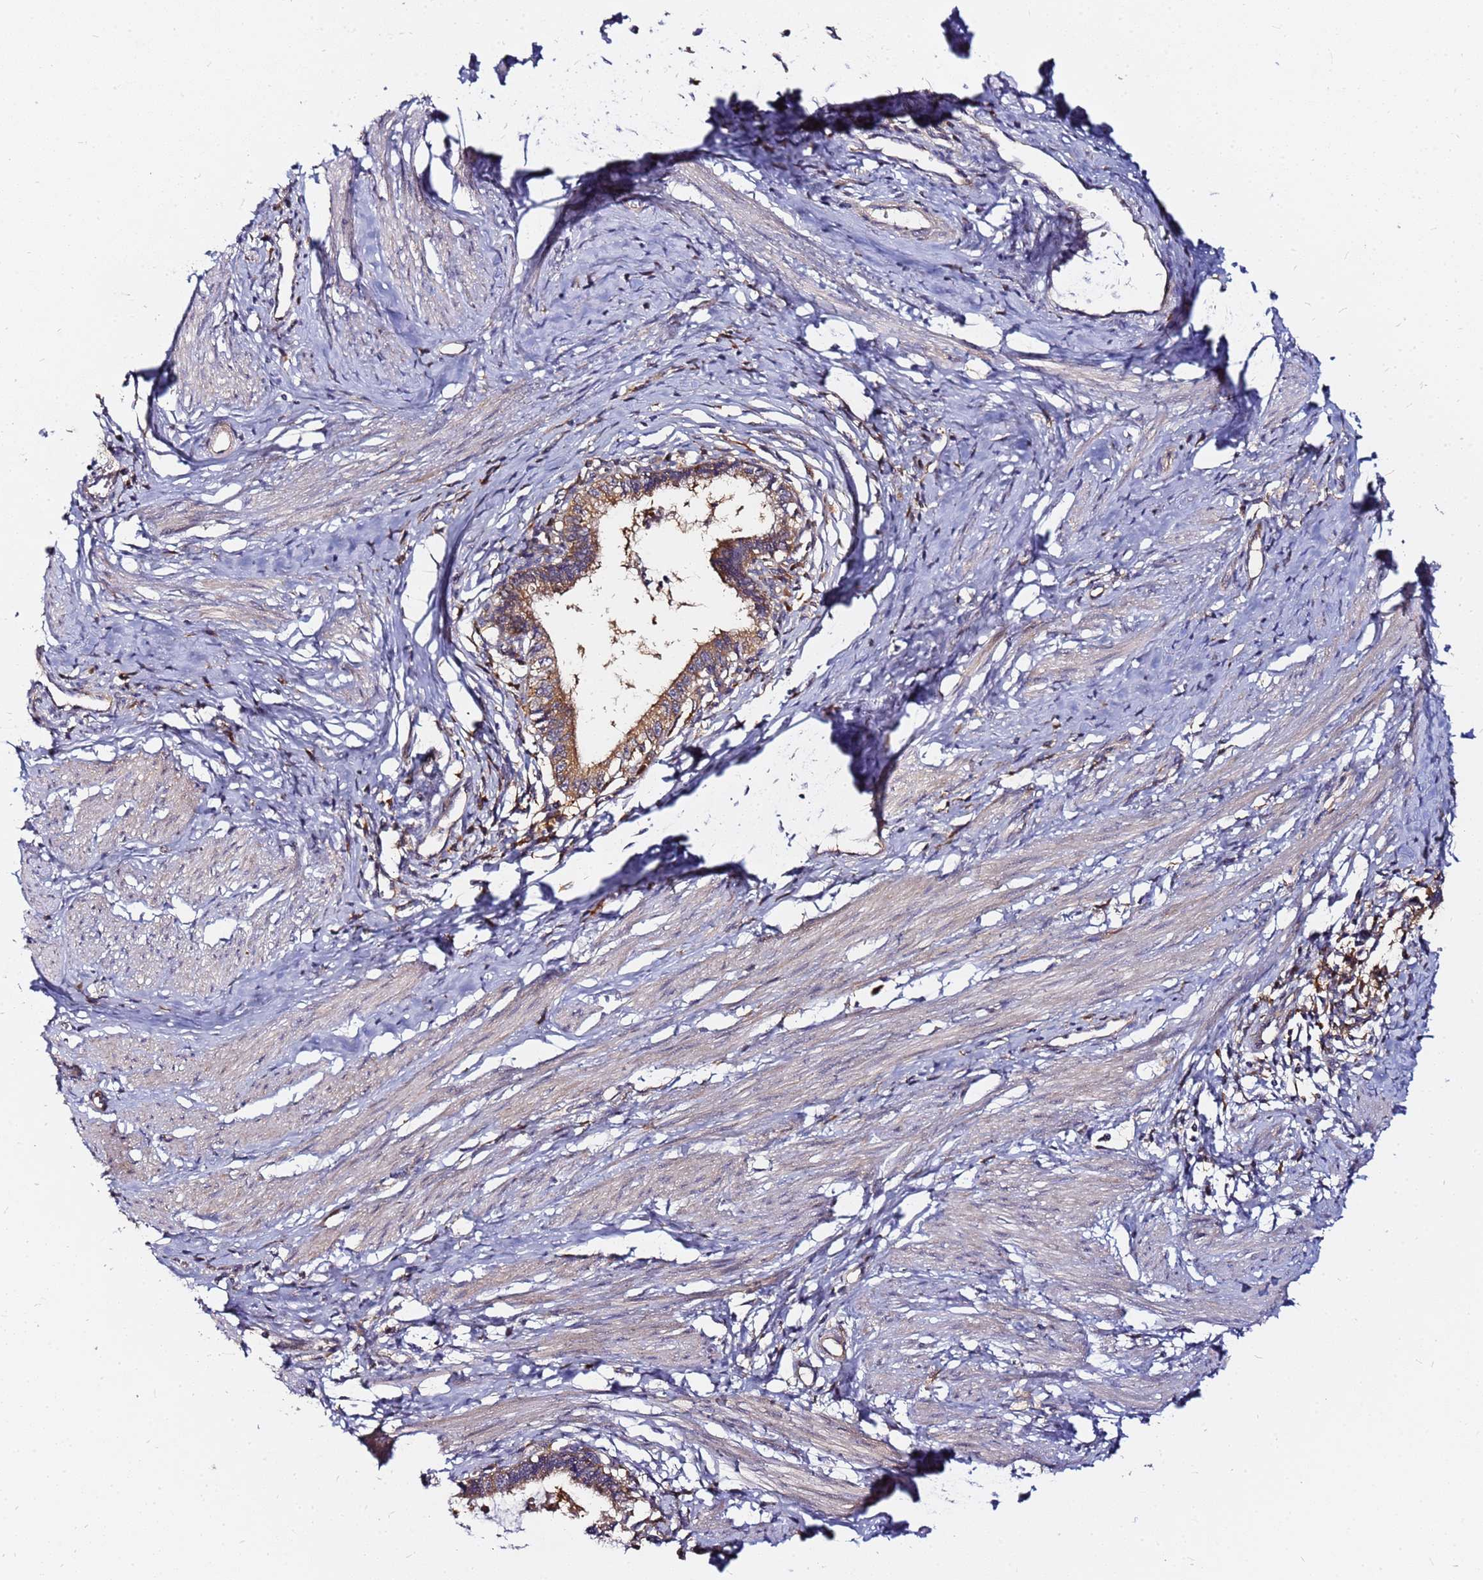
{"staining": {"intensity": "moderate", "quantity": ">75%", "location": "cytoplasmic/membranous"}, "tissue": "cervical cancer", "cell_type": "Tumor cells", "image_type": "cancer", "snomed": [{"axis": "morphology", "description": "Adenocarcinoma, NOS"}, {"axis": "topography", "description": "Cervix"}], "caption": "Protein expression analysis of cervical adenocarcinoma reveals moderate cytoplasmic/membranous expression in approximately >75% of tumor cells.", "gene": "CHM", "patient": {"sex": "female", "age": 36}}